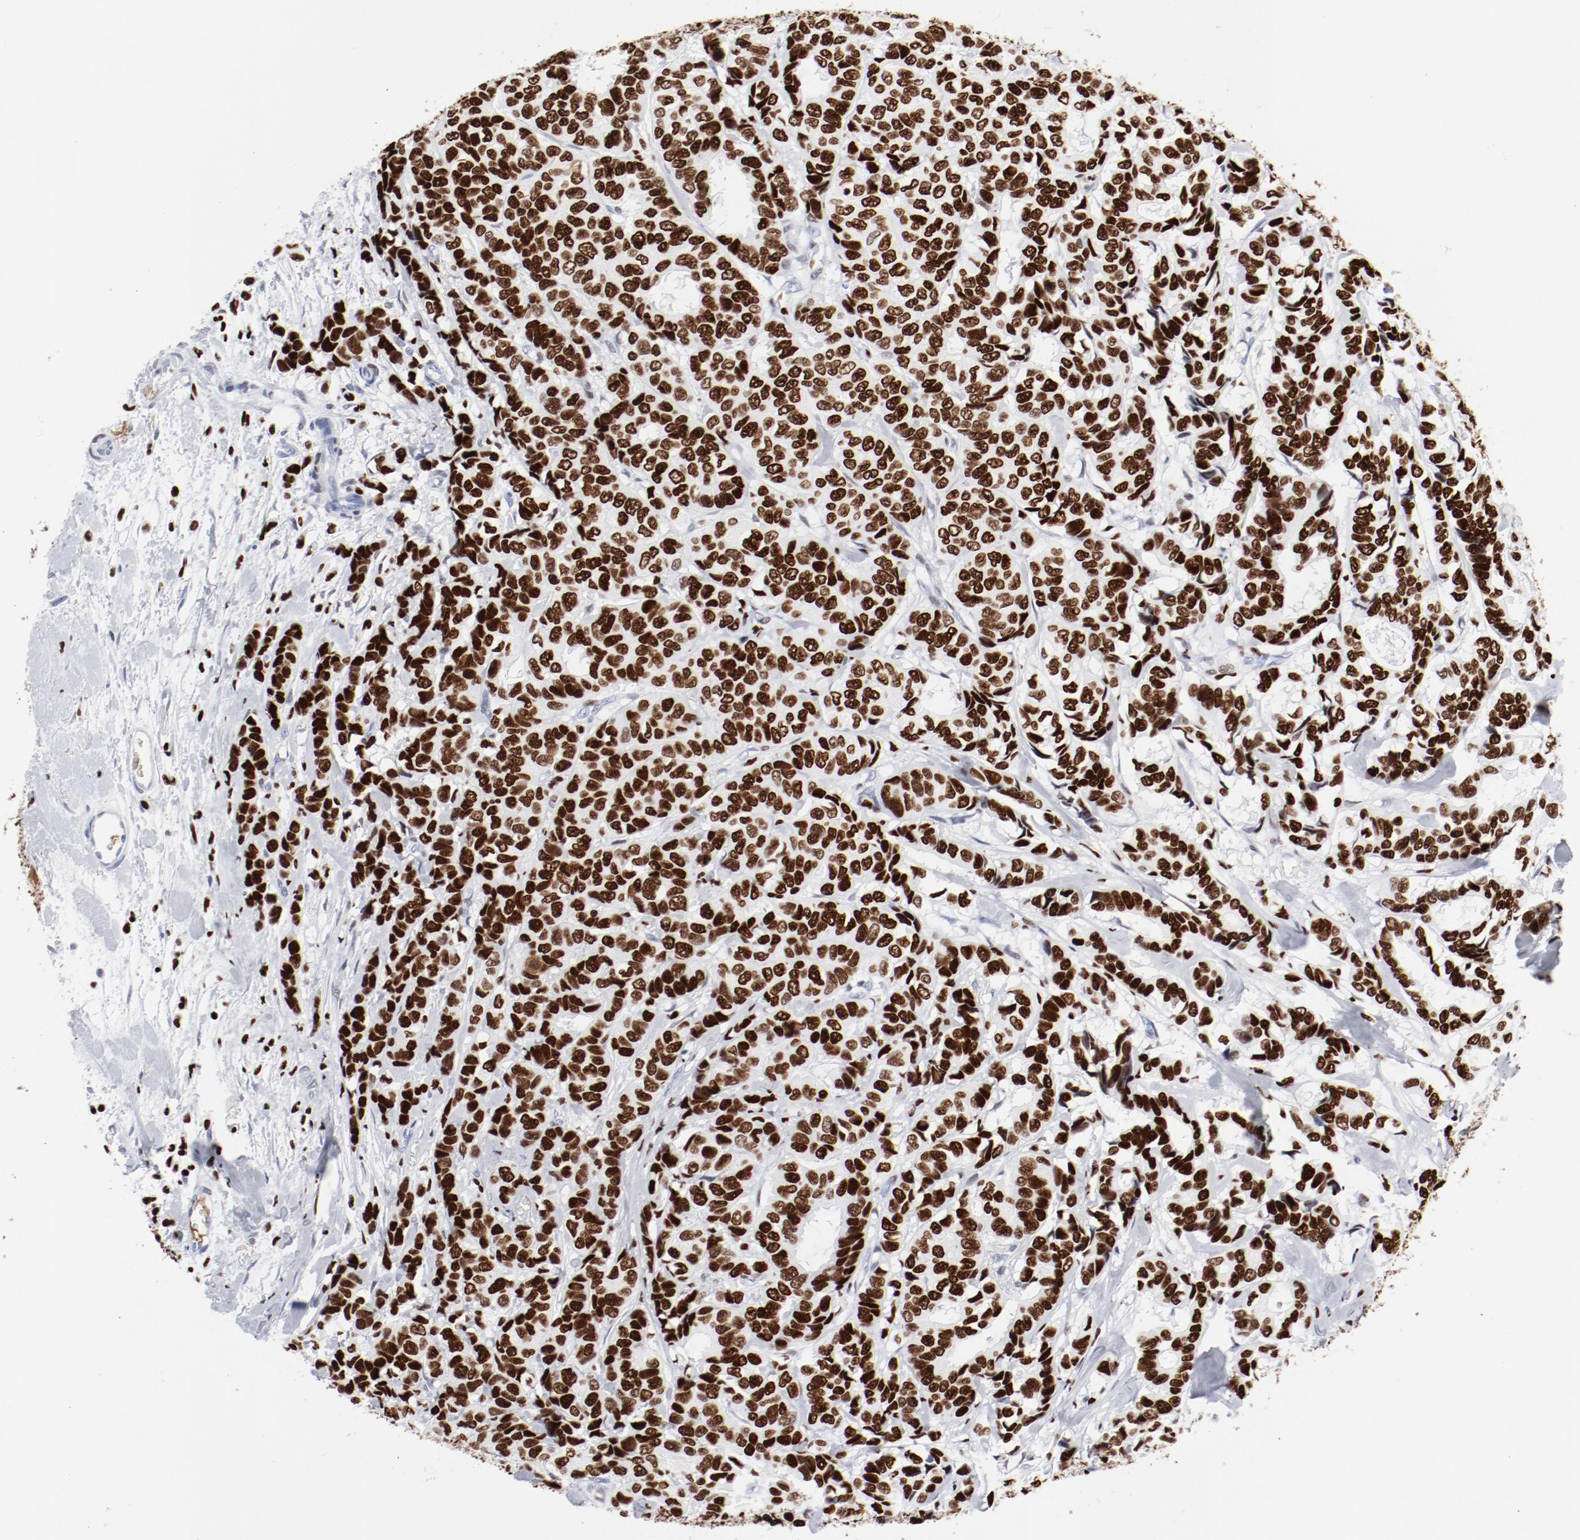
{"staining": {"intensity": "strong", "quantity": ">75%", "location": "nuclear"}, "tissue": "breast cancer", "cell_type": "Tumor cells", "image_type": "cancer", "snomed": [{"axis": "morphology", "description": "Duct carcinoma"}, {"axis": "topography", "description": "Breast"}], "caption": "The photomicrograph reveals immunohistochemical staining of breast cancer (invasive ductal carcinoma). There is strong nuclear expression is appreciated in approximately >75% of tumor cells.", "gene": "SMARCC2", "patient": {"sex": "female", "age": 87}}